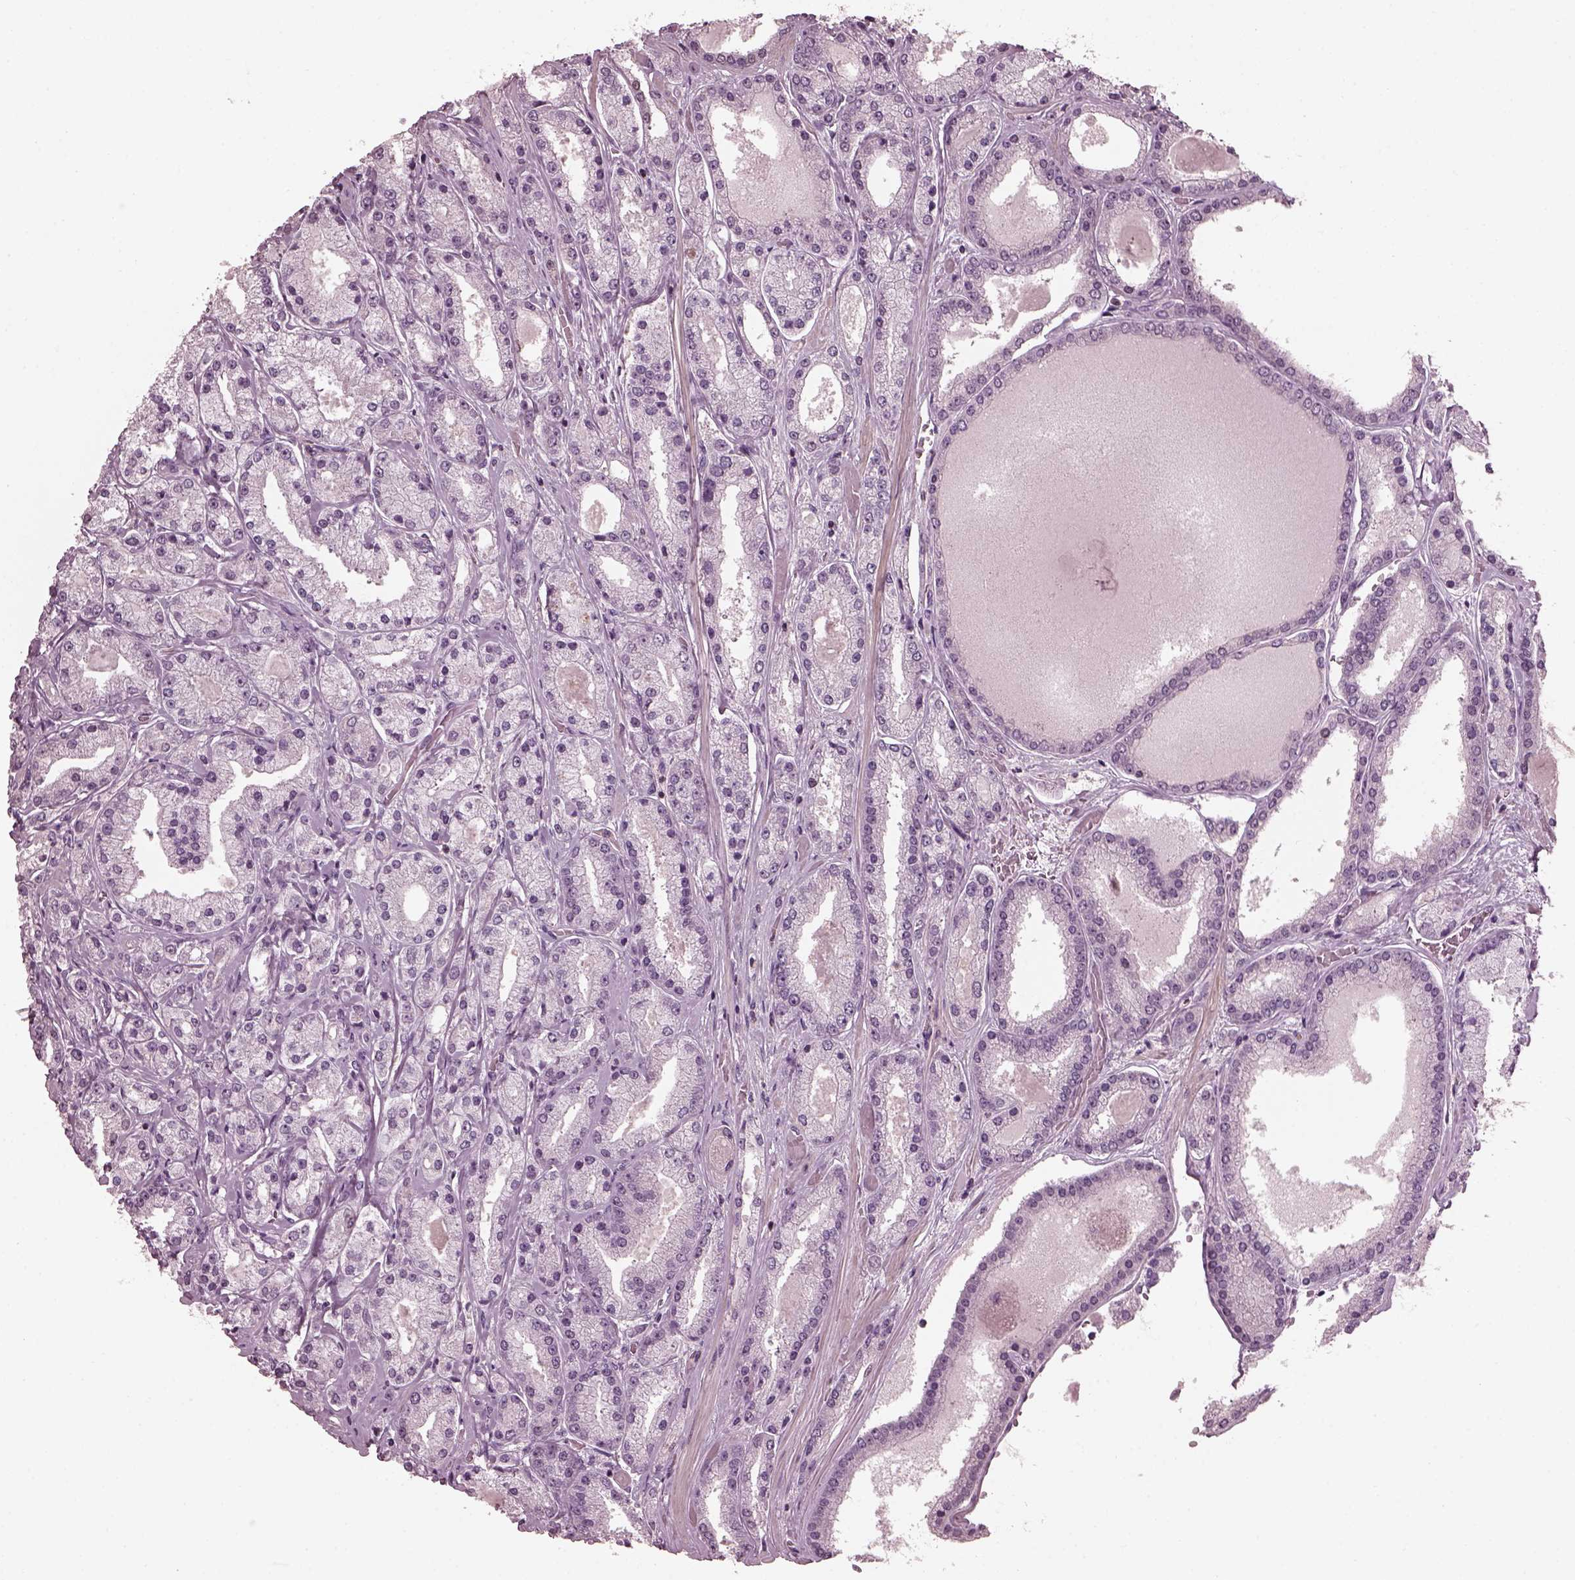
{"staining": {"intensity": "negative", "quantity": "none", "location": "none"}, "tissue": "prostate cancer", "cell_type": "Tumor cells", "image_type": "cancer", "snomed": [{"axis": "morphology", "description": "Adenocarcinoma, High grade"}, {"axis": "topography", "description": "Prostate"}], "caption": "A high-resolution micrograph shows IHC staining of prostate cancer (high-grade adenocarcinoma), which exhibits no significant expression in tumor cells.", "gene": "BFSP1", "patient": {"sex": "male", "age": 67}}